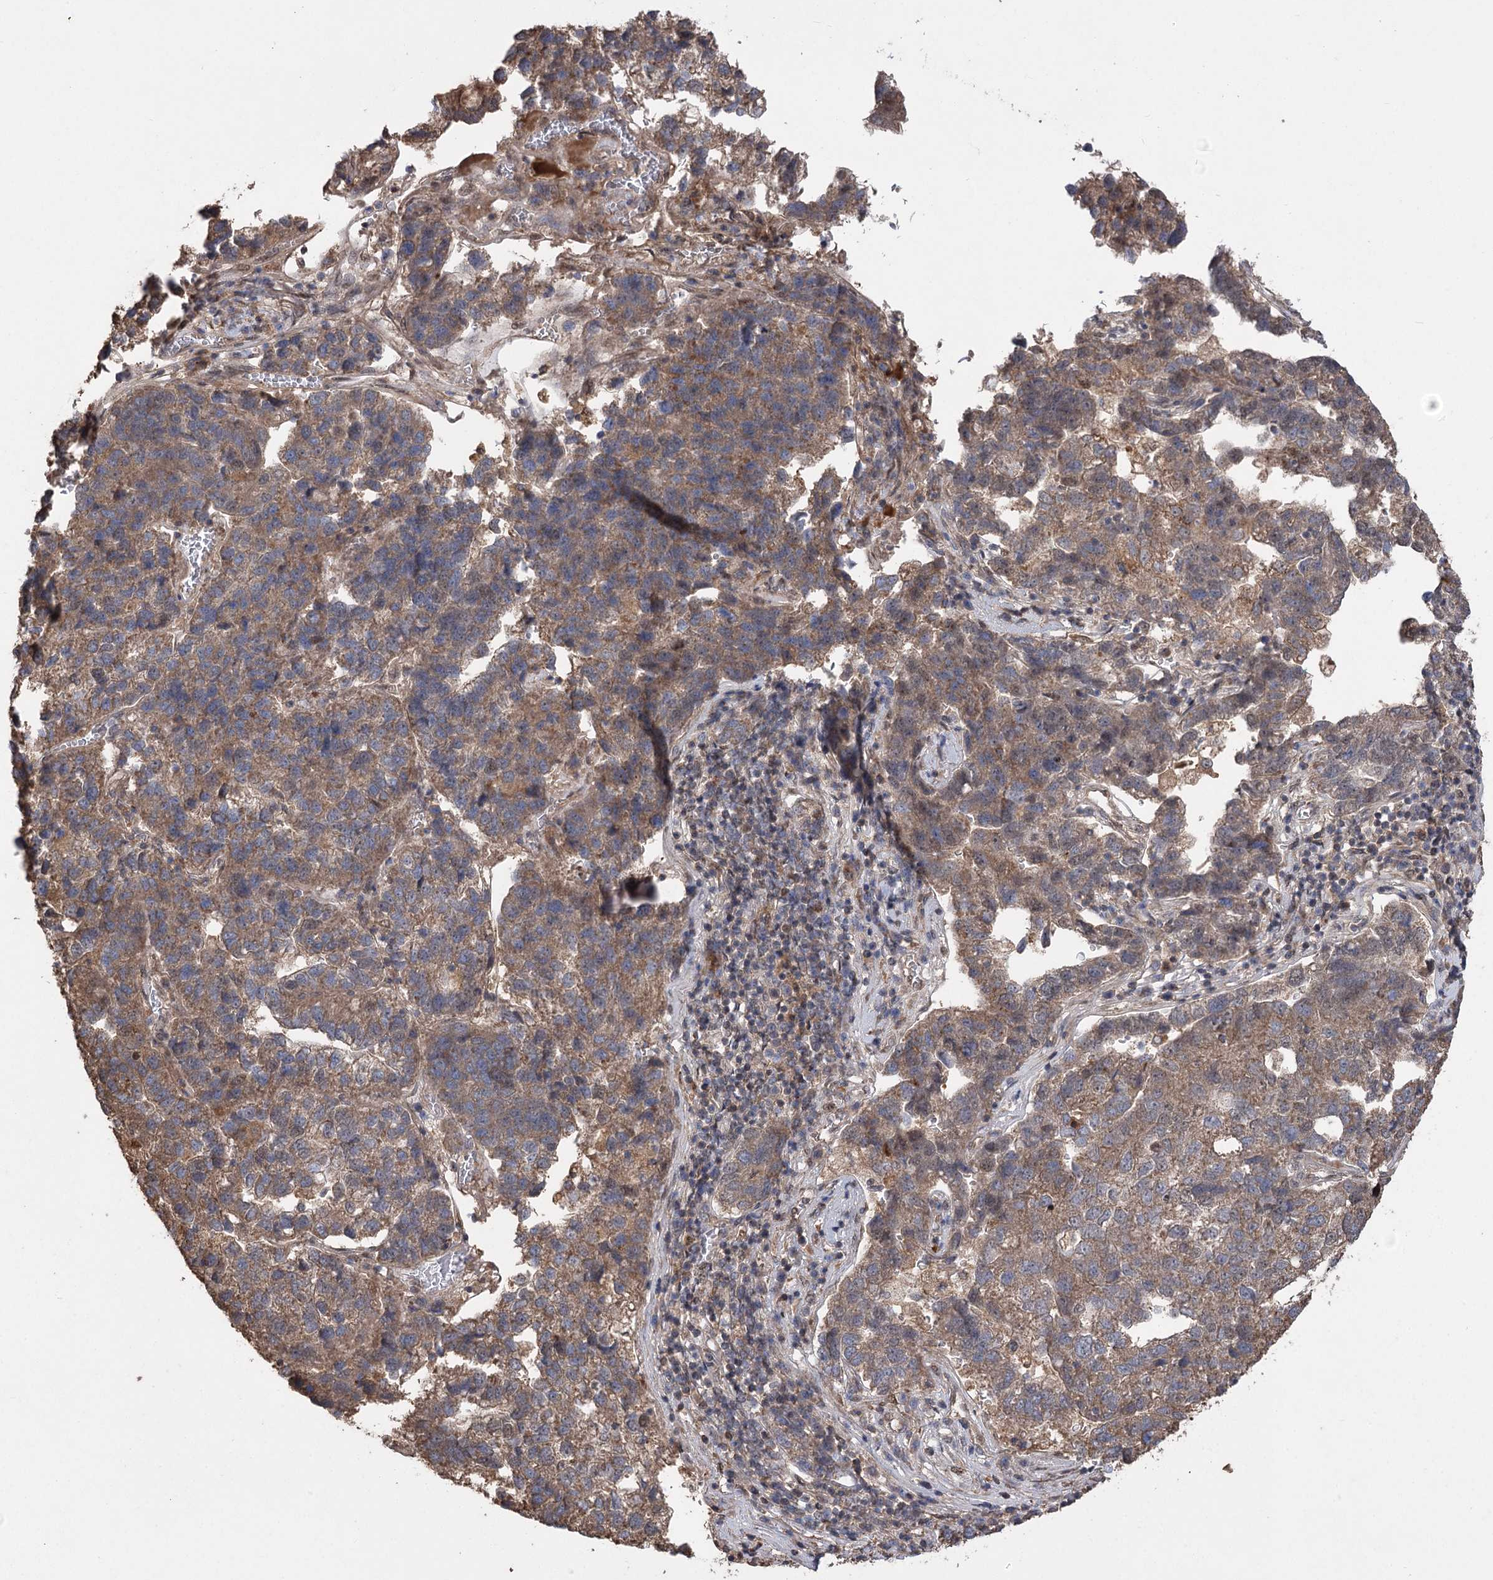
{"staining": {"intensity": "moderate", "quantity": ">75%", "location": "cytoplasmic/membranous"}, "tissue": "pancreatic cancer", "cell_type": "Tumor cells", "image_type": "cancer", "snomed": [{"axis": "morphology", "description": "Adenocarcinoma, NOS"}, {"axis": "topography", "description": "Pancreas"}], "caption": "Tumor cells demonstrate moderate cytoplasmic/membranous expression in approximately >75% of cells in adenocarcinoma (pancreatic). Using DAB (3,3'-diaminobenzidine) (brown) and hematoxylin (blue) stains, captured at high magnification using brightfield microscopy.", "gene": "TENM2", "patient": {"sex": "female", "age": 61}}